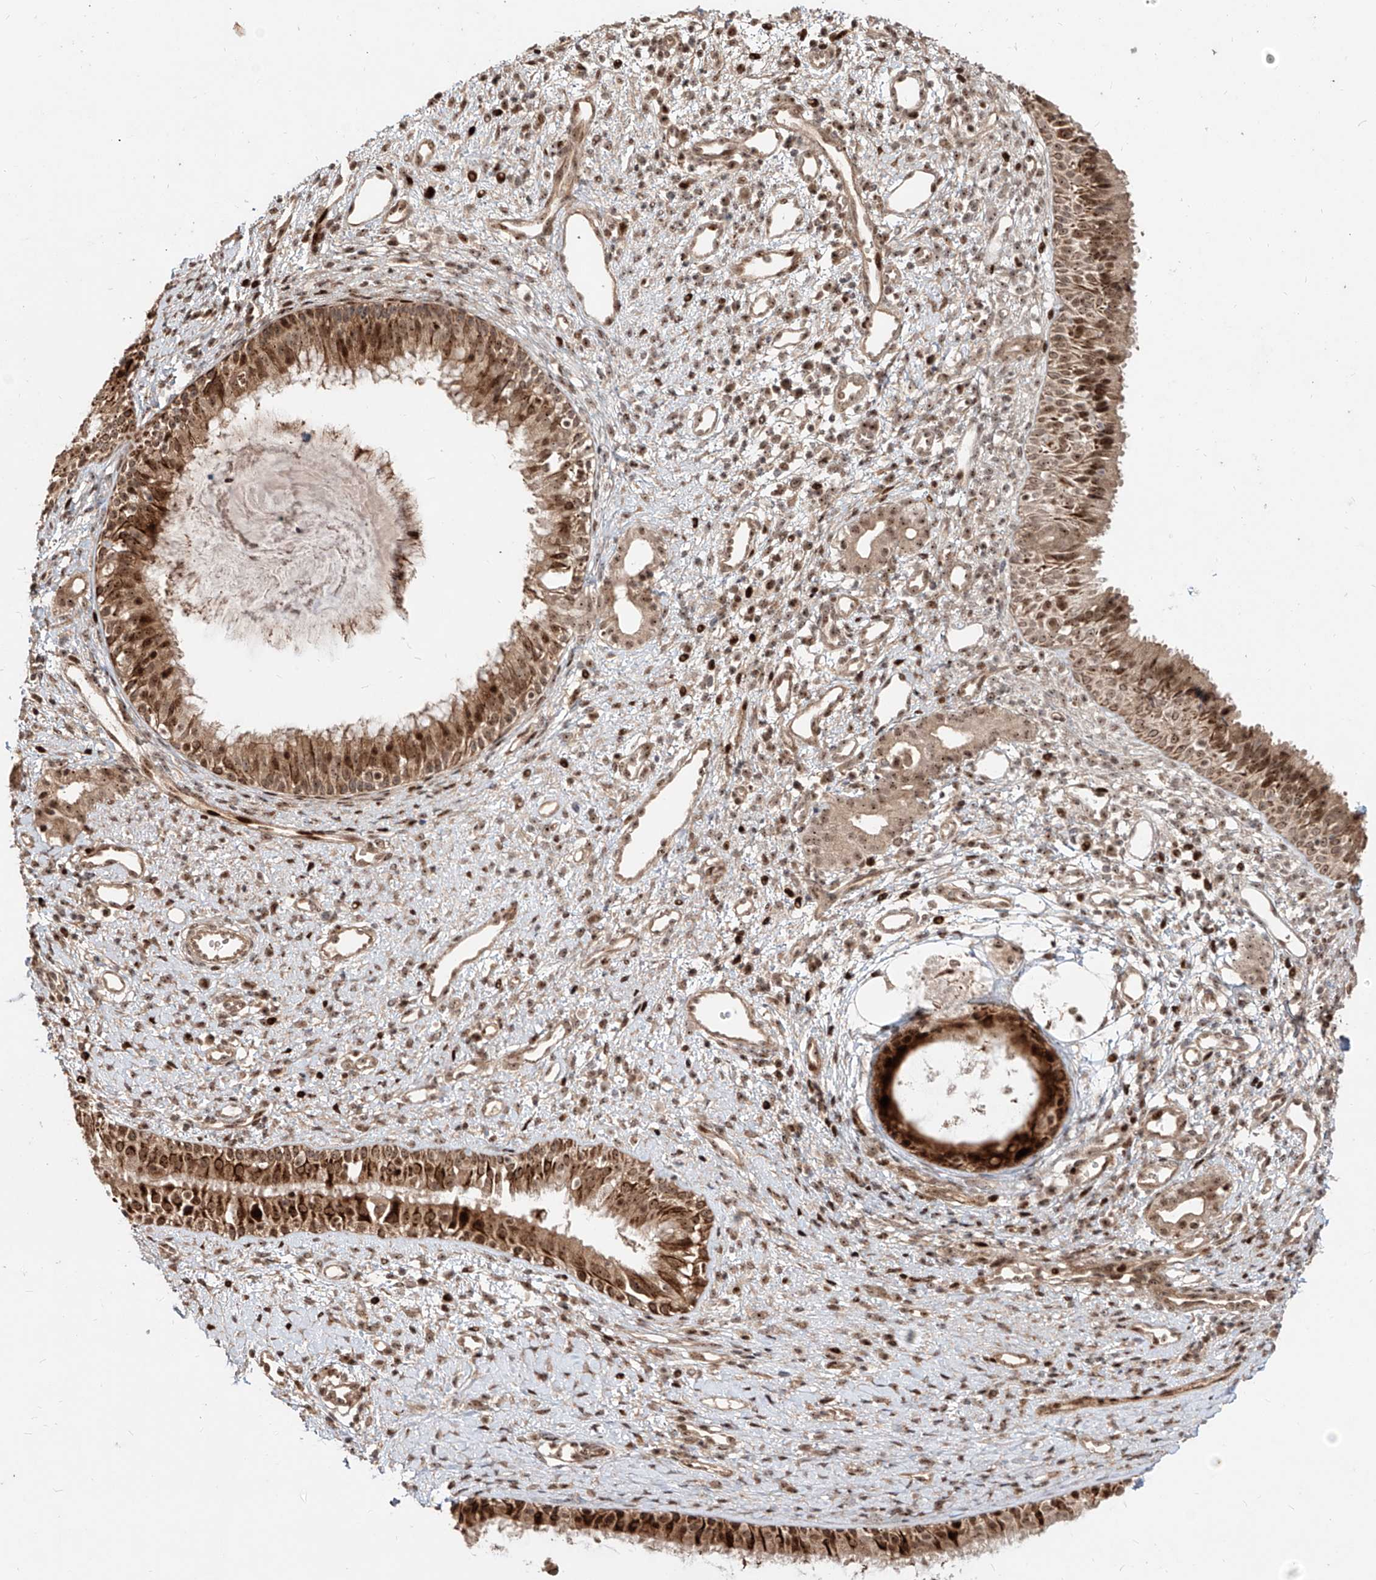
{"staining": {"intensity": "moderate", "quantity": ">75%", "location": "cytoplasmic/membranous,nuclear"}, "tissue": "nasopharynx", "cell_type": "Respiratory epithelial cells", "image_type": "normal", "snomed": [{"axis": "morphology", "description": "Normal tissue, NOS"}, {"axis": "topography", "description": "Nasopharynx"}], "caption": "Immunohistochemistry photomicrograph of benign nasopharynx: nasopharynx stained using immunohistochemistry (IHC) exhibits medium levels of moderate protein expression localized specifically in the cytoplasmic/membranous,nuclear of respiratory epithelial cells, appearing as a cytoplasmic/membranous,nuclear brown color.", "gene": "ZNF710", "patient": {"sex": "male", "age": 22}}